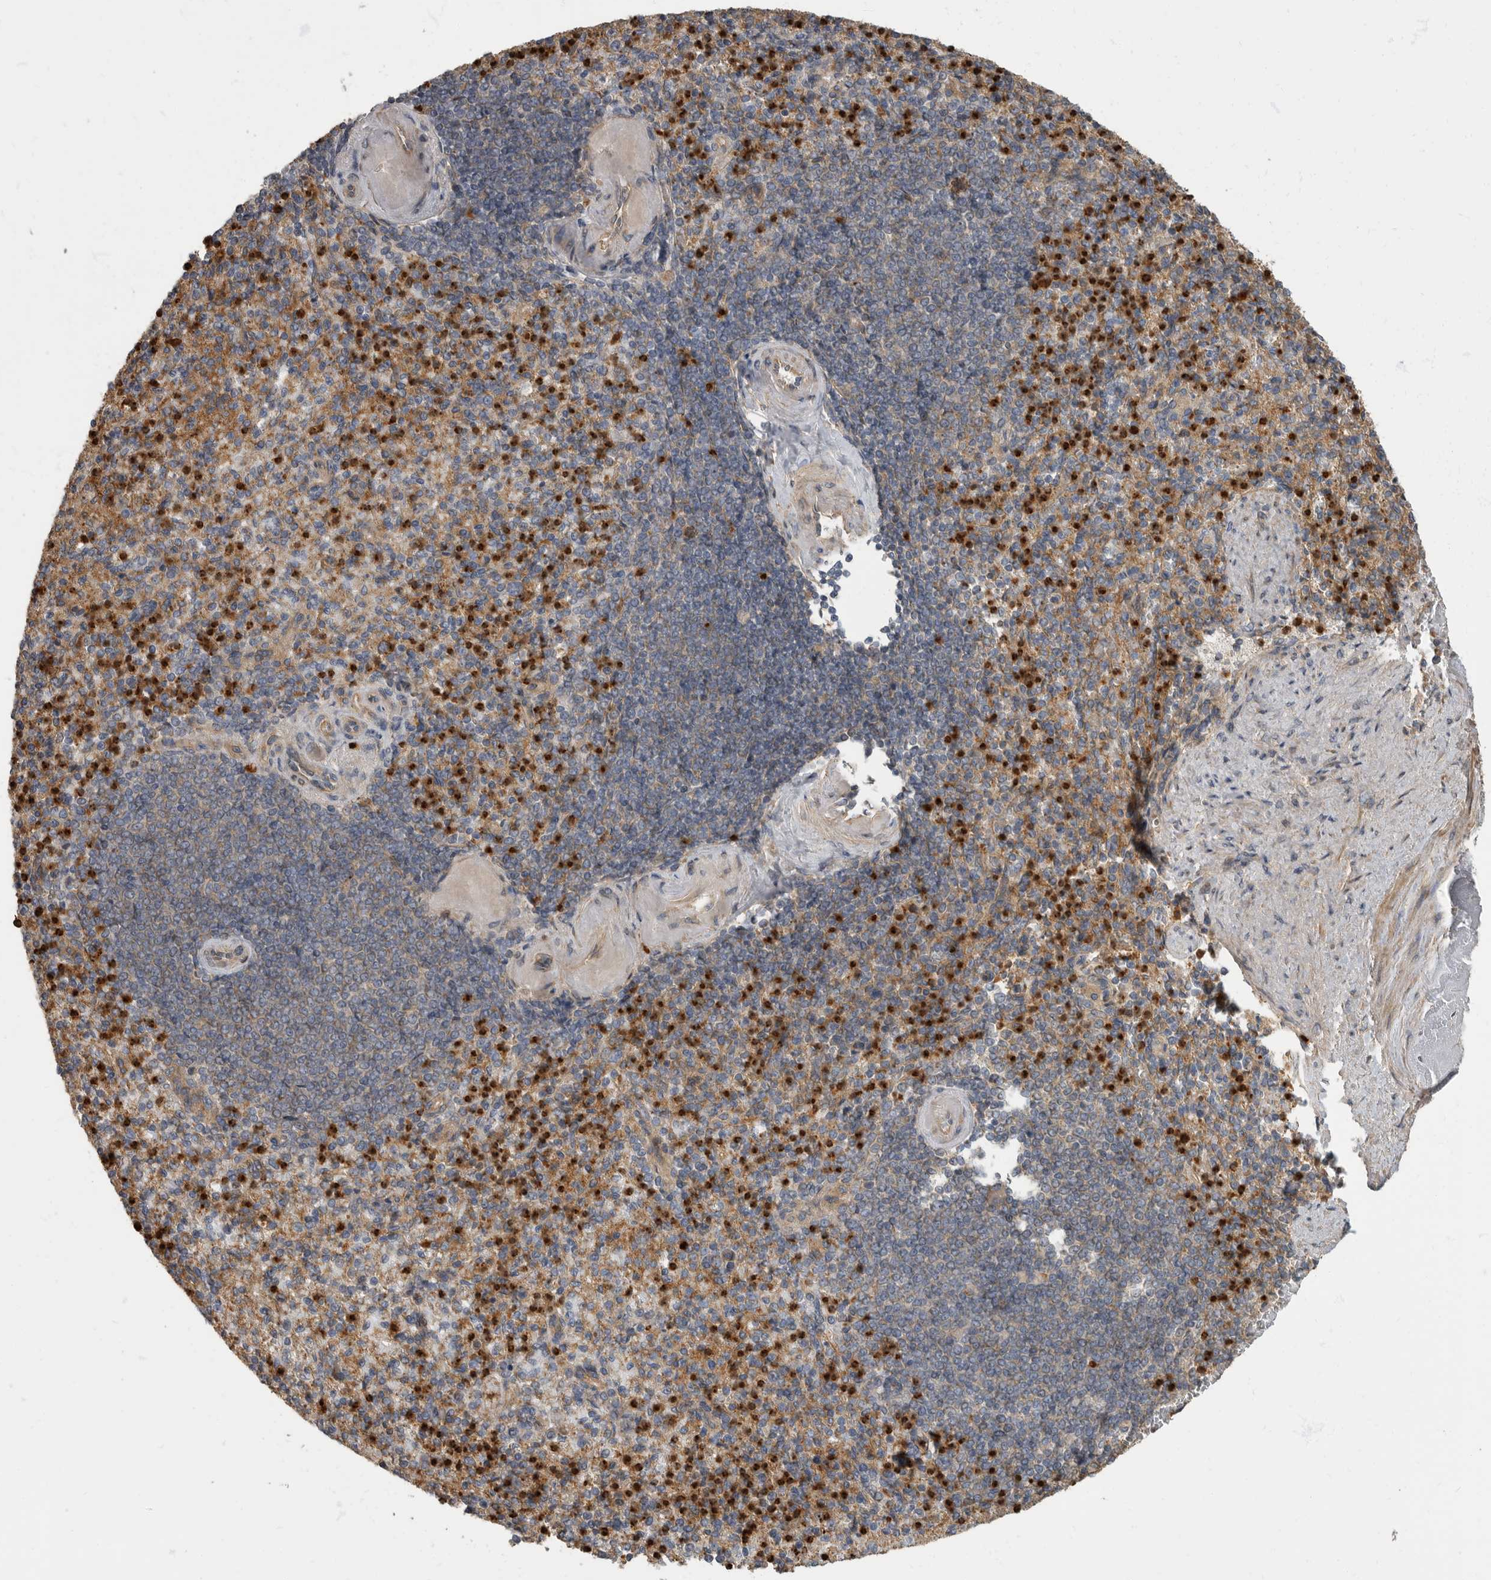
{"staining": {"intensity": "strong", "quantity": "<25%", "location": "cytoplasmic/membranous,nuclear"}, "tissue": "spleen", "cell_type": "Cells in red pulp", "image_type": "normal", "snomed": [{"axis": "morphology", "description": "Normal tissue, NOS"}, {"axis": "topography", "description": "Spleen"}], "caption": "Immunohistochemical staining of benign human spleen demonstrates <25% levels of strong cytoplasmic/membranous,nuclear protein positivity in about <25% of cells in red pulp. (DAB IHC, brown staining for protein, blue staining for nuclei).", "gene": "DAAM1", "patient": {"sex": "female", "age": 74}}